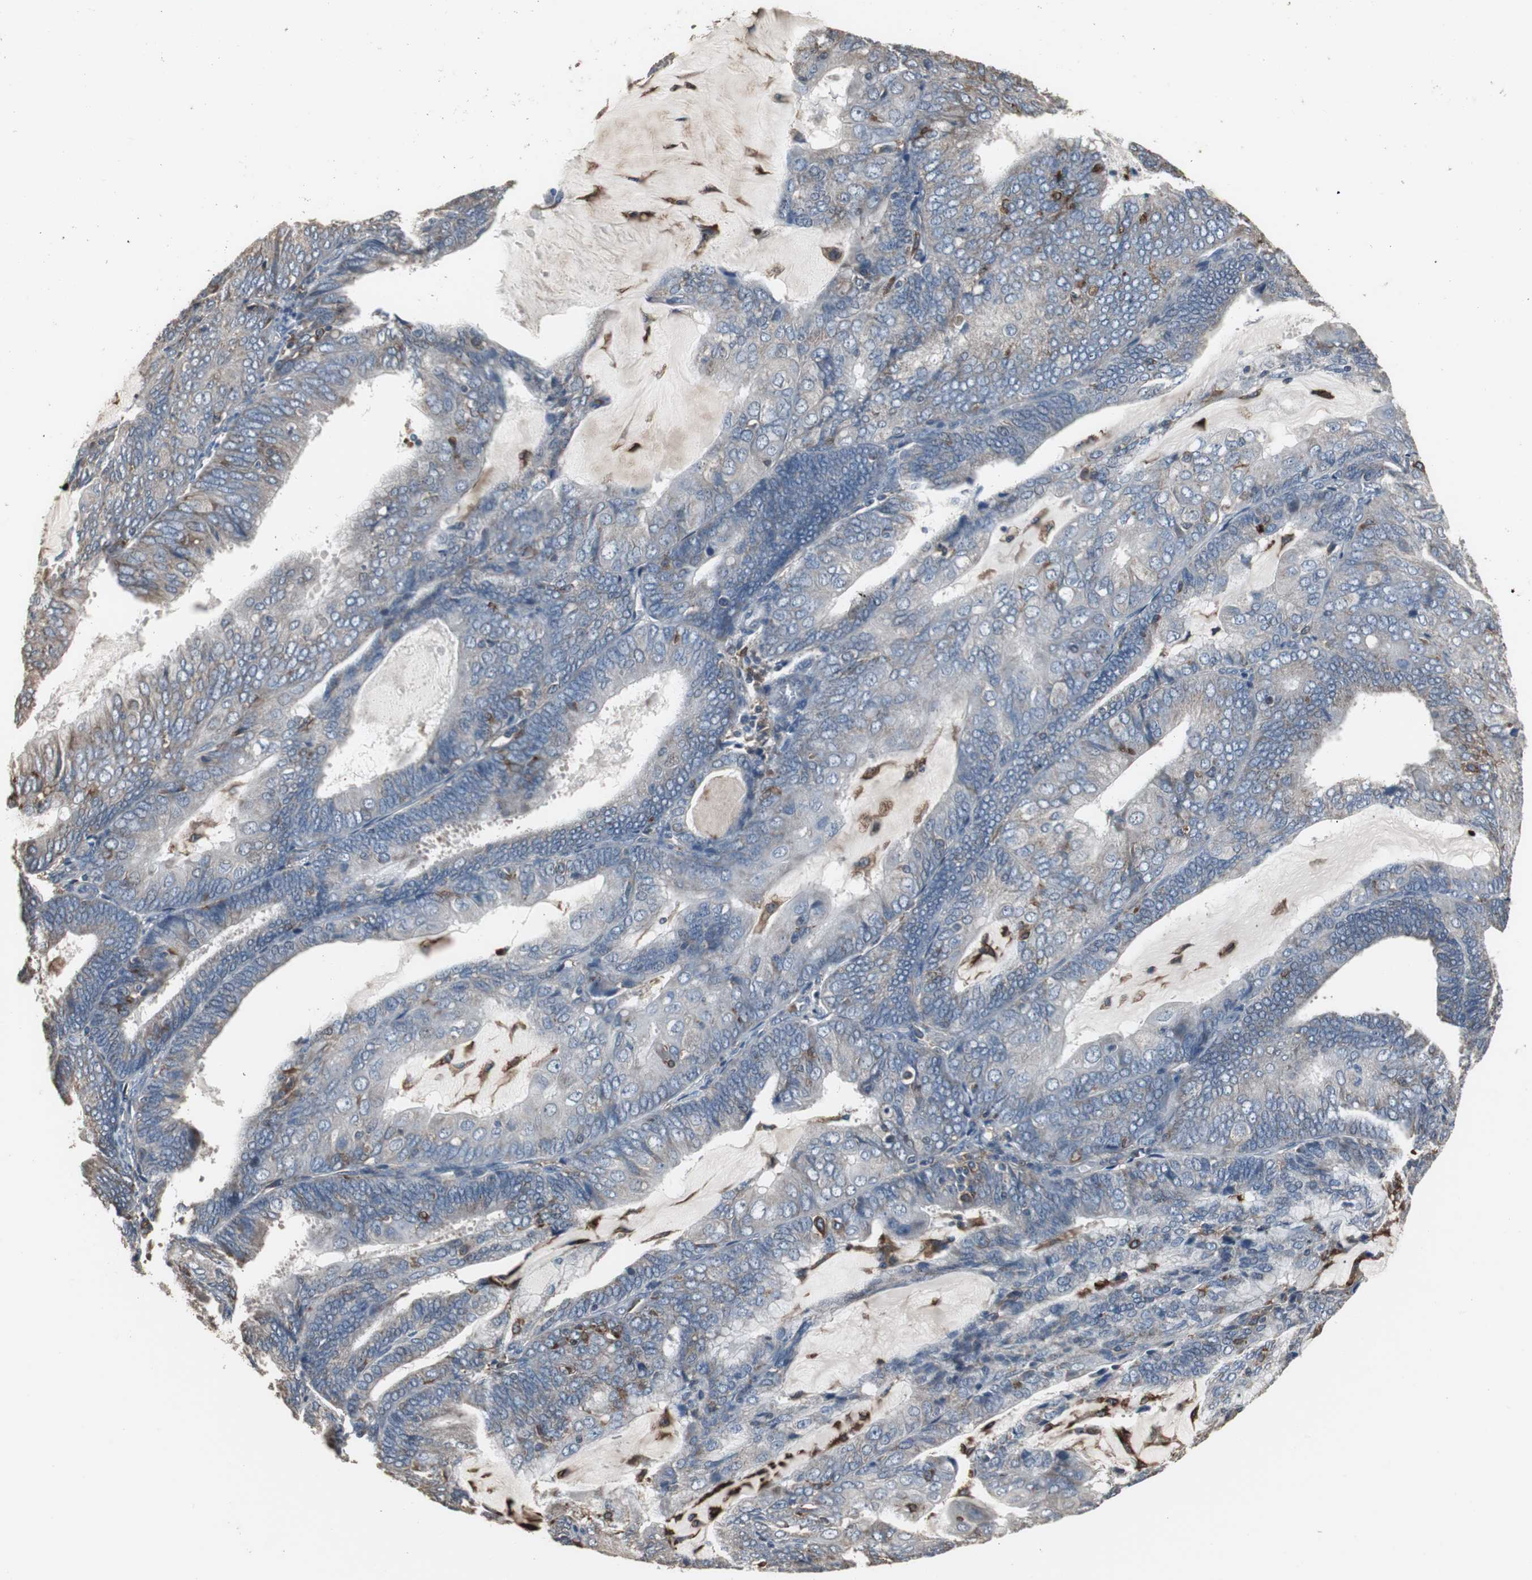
{"staining": {"intensity": "weak", "quantity": ">75%", "location": "cytoplasmic/membranous"}, "tissue": "endometrial cancer", "cell_type": "Tumor cells", "image_type": "cancer", "snomed": [{"axis": "morphology", "description": "Adenocarcinoma, NOS"}, {"axis": "topography", "description": "Endometrium"}], "caption": "Endometrial cancer (adenocarcinoma) stained with DAB (3,3'-diaminobenzidine) immunohistochemistry exhibits low levels of weak cytoplasmic/membranous positivity in approximately >75% of tumor cells.", "gene": "NCF2", "patient": {"sex": "female", "age": 81}}